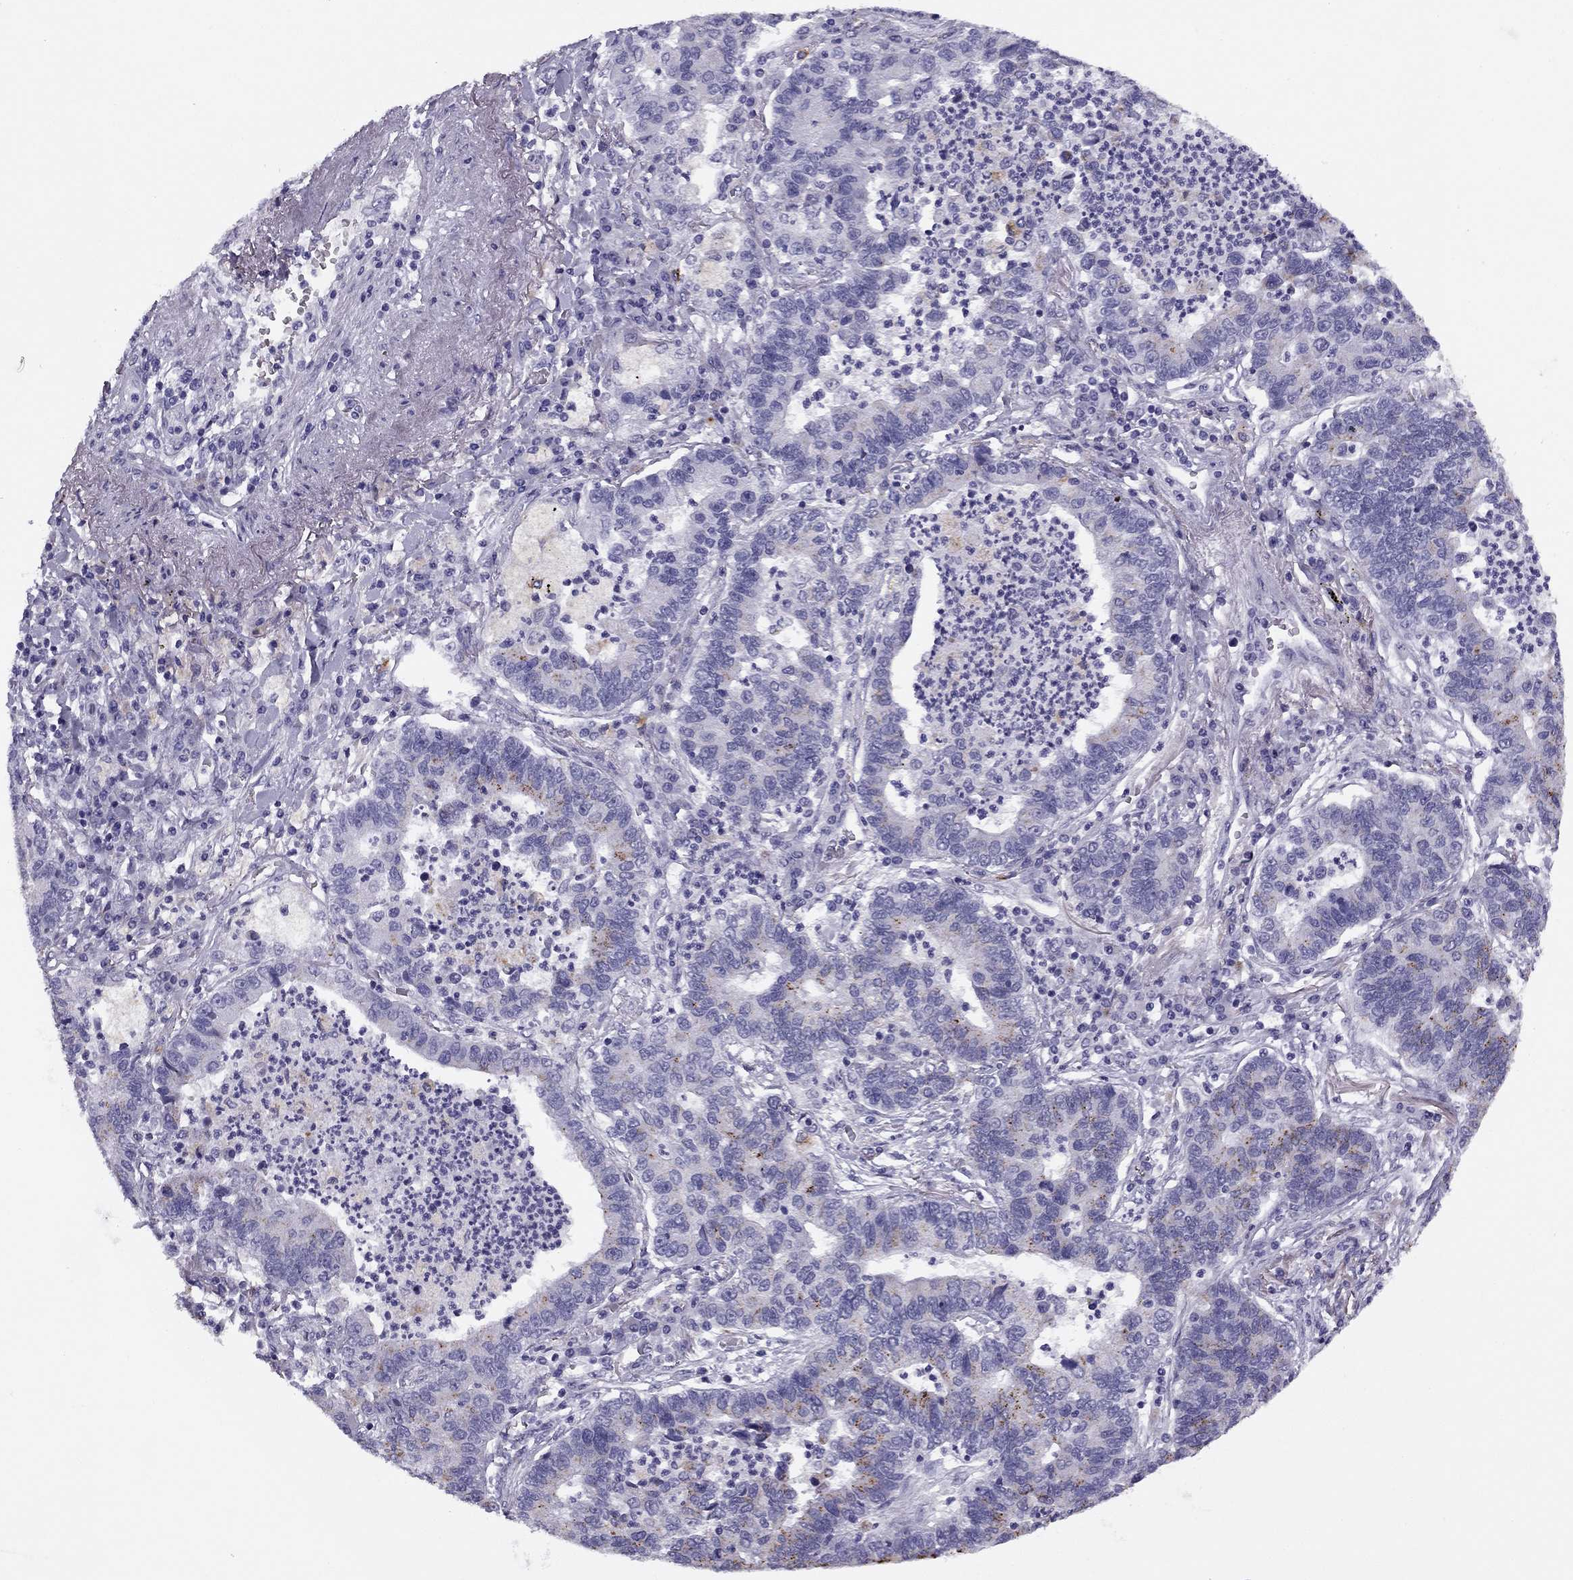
{"staining": {"intensity": "negative", "quantity": "none", "location": "none"}, "tissue": "lung cancer", "cell_type": "Tumor cells", "image_type": "cancer", "snomed": [{"axis": "morphology", "description": "Adenocarcinoma, NOS"}, {"axis": "topography", "description": "Lung"}], "caption": "There is no significant positivity in tumor cells of lung adenocarcinoma.", "gene": "MC5R", "patient": {"sex": "female", "age": 57}}